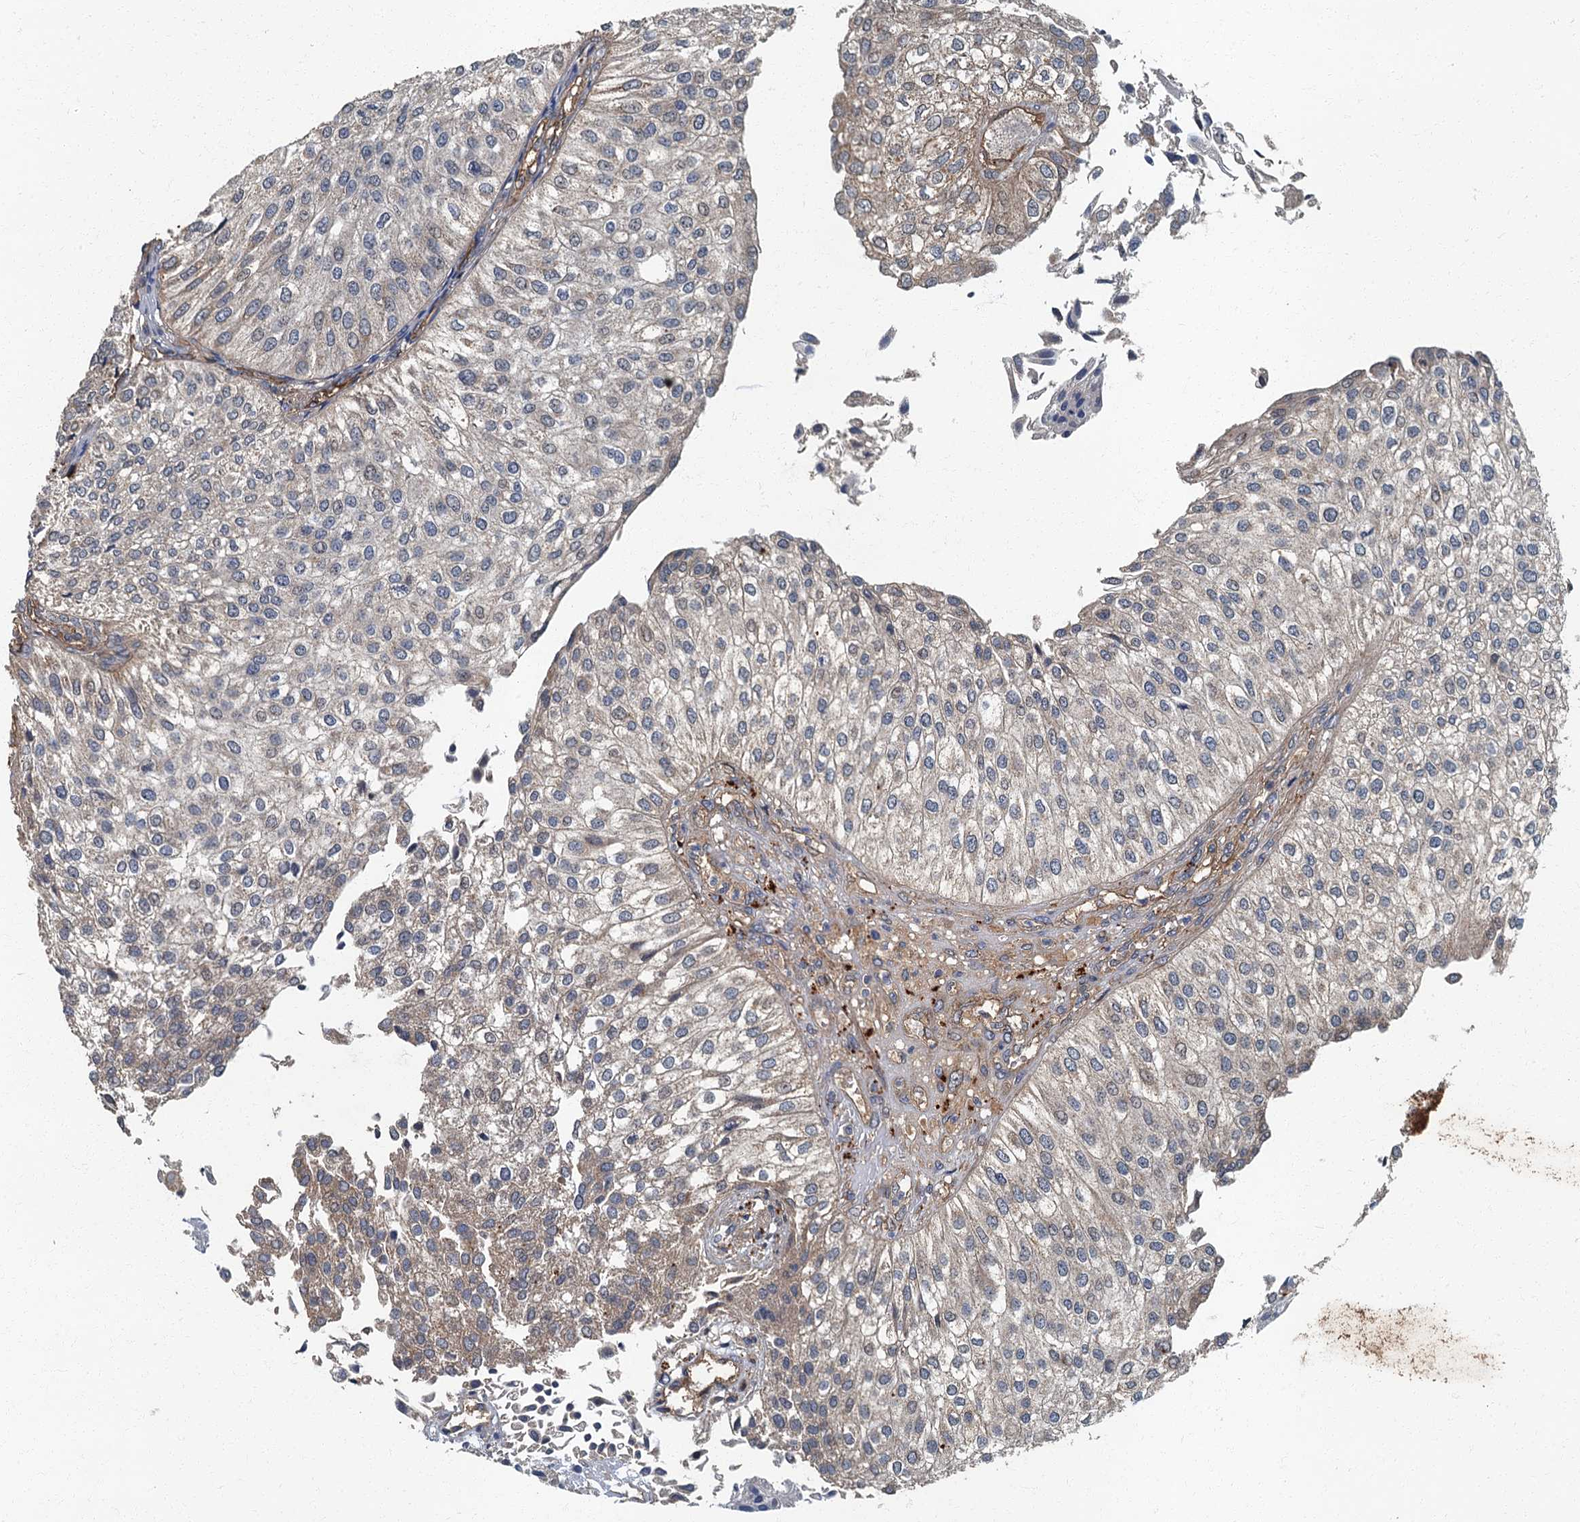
{"staining": {"intensity": "weak", "quantity": "<25%", "location": "cytoplasmic/membranous"}, "tissue": "urothelial cancer", "cell_type": "Tumor cells", "image_type": "cancer", "snomed": [{"axis": "morphology", "description": "Urothelial carcinoma, Low grade"}, {"axis": "topography", "description": "Urinary bladder"}], "caption": "IHC of urothelial cancer reveals no staining in tumor cells.", "gene": "ARL11", "patient": {"sex": "female", "age": 89}}